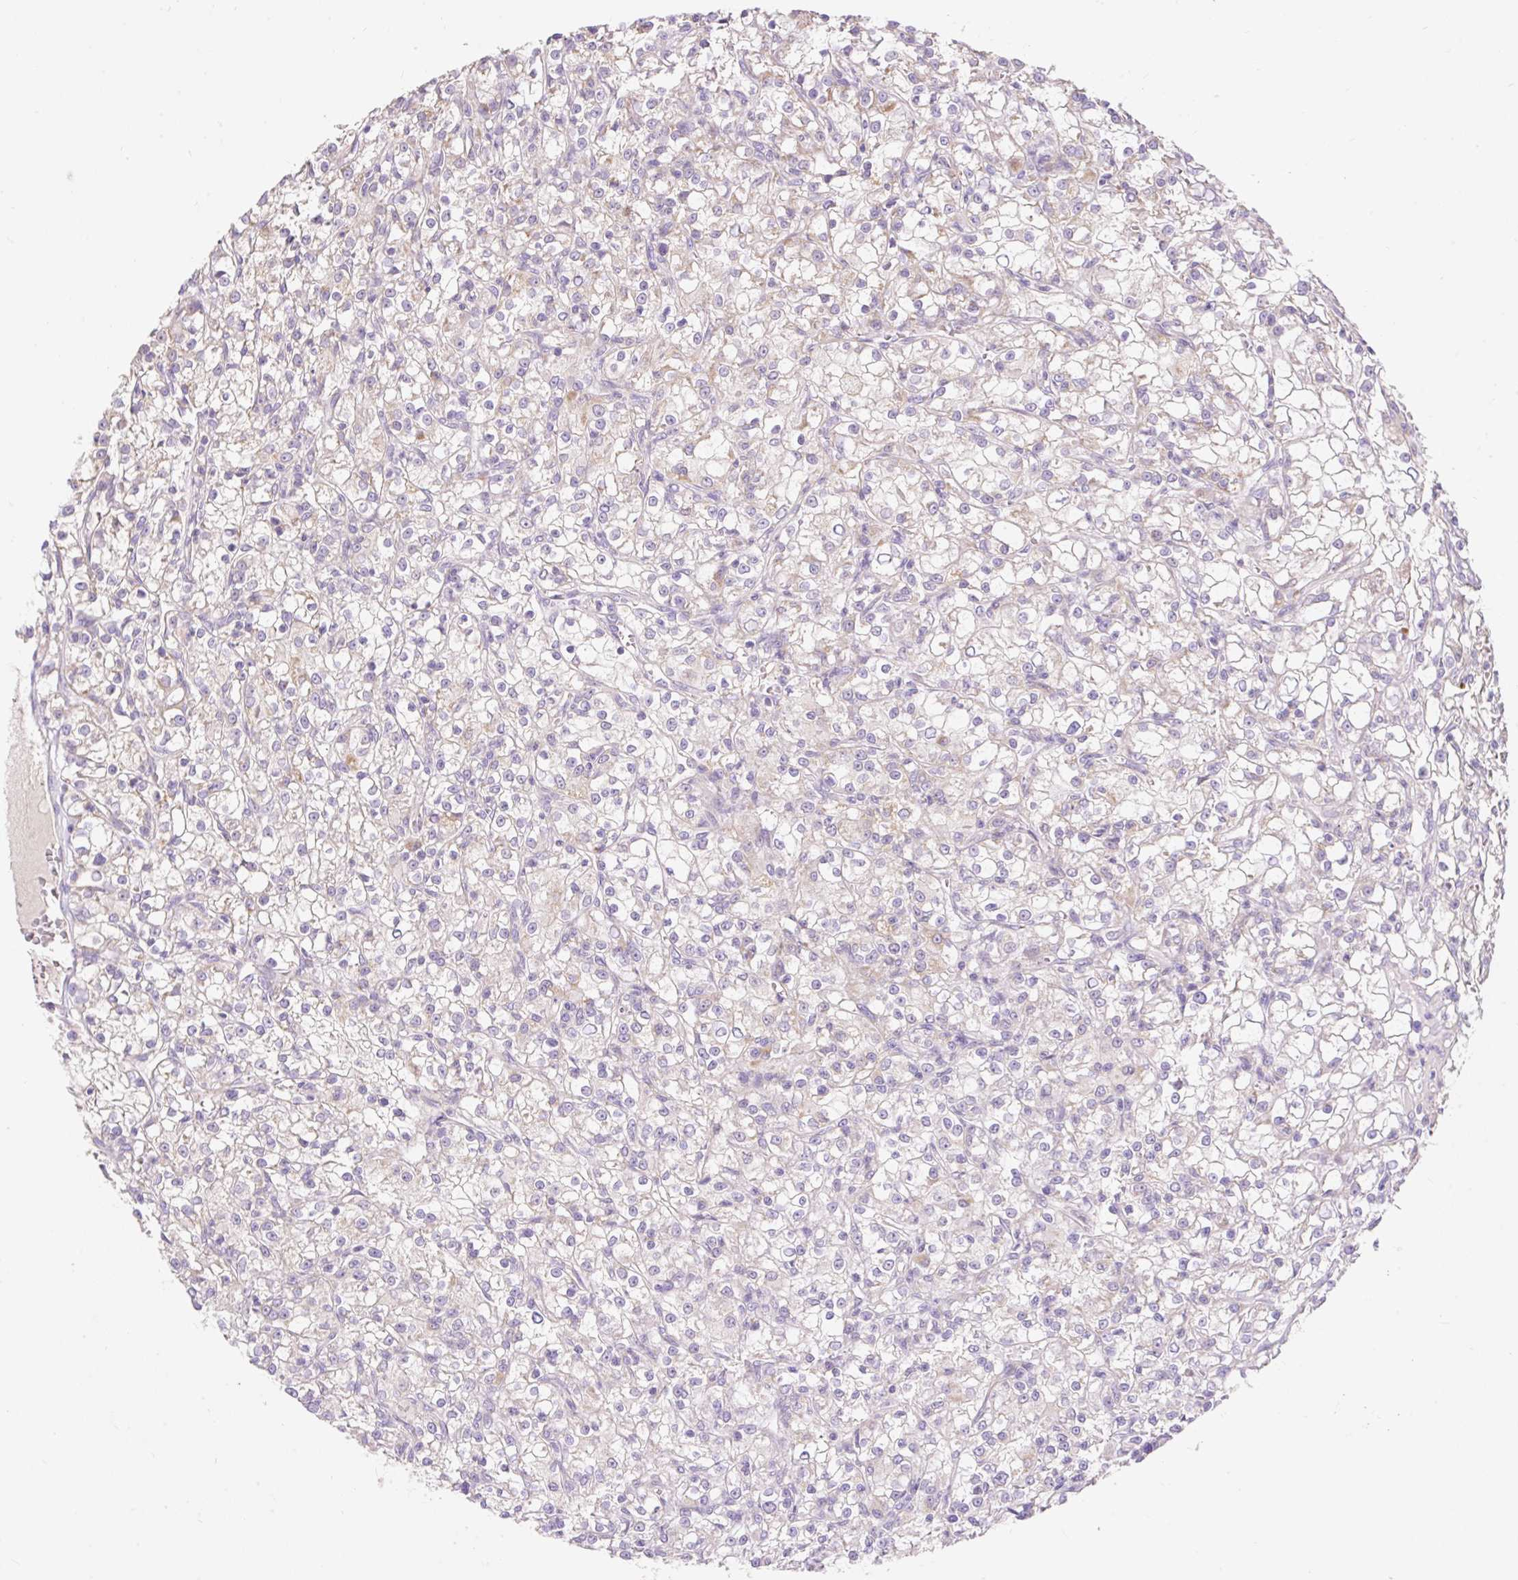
{"staining": {"intensity": "negative", "quantity": "none", "location": "none"}, "tissue": "renal cancer", "cell_type": "Tumor cells", "image_type": "cancer", "snomed": [{"axis": "morphology", "description": "Adenocarcinoma, NOS"}, {"axis": "topography", "description": "Kidney"}], "caption": "Immunohistochemistry of human adenocarcinoma (renal) displays no staining in tumor cells.", "gene": "PMAIP1", "patient": {"sex": "female", "age": 59}}